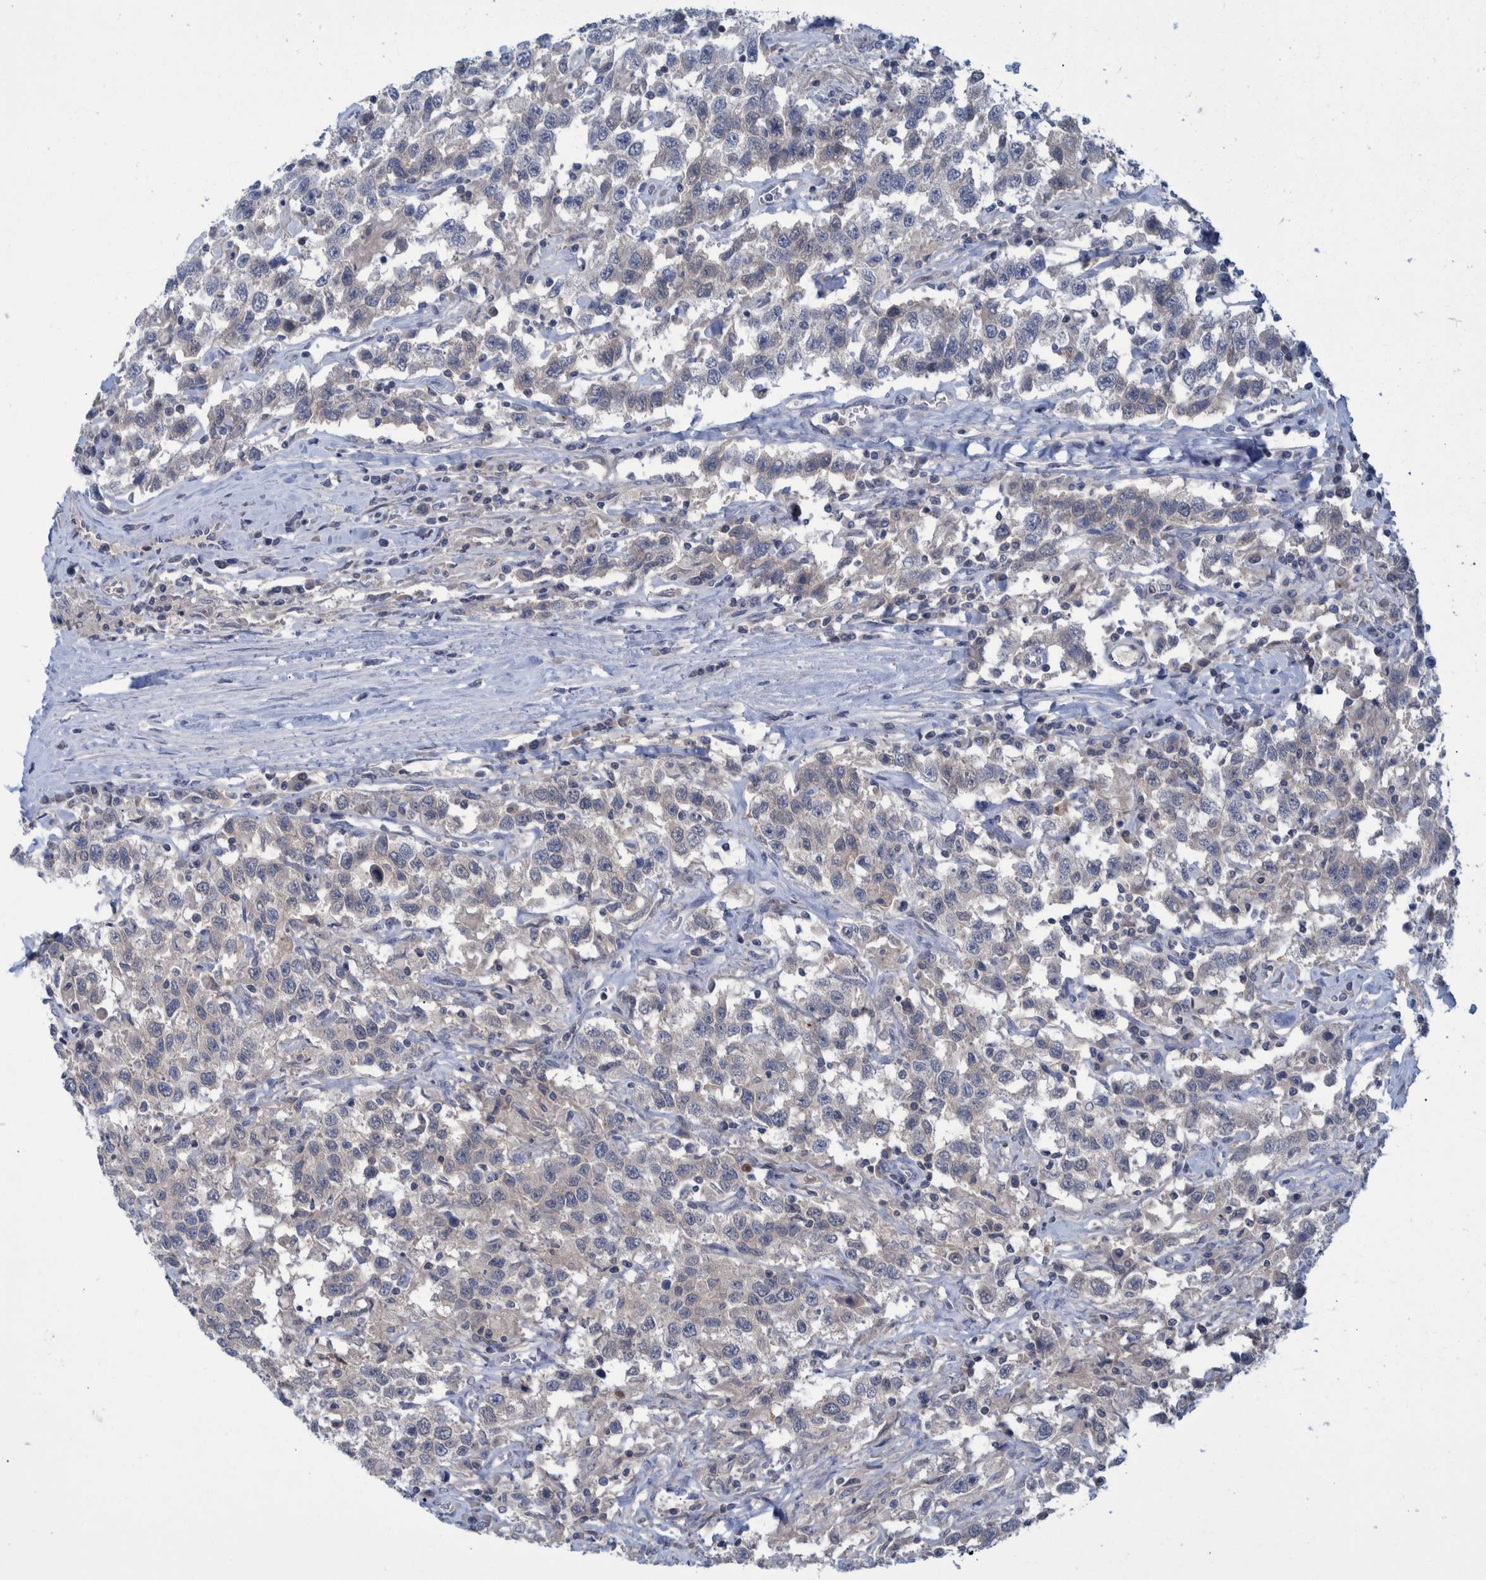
{"staining": {"intensity": "negative", "quantity": "none", "location": "none"}, "tissue": "testis cancer", "cell_type": "Tumor cells", "image_type": "cancer", "snomed": [{"axis": "morphology", "description": "Seminoma, NOS"}, {"axis": "topography", "description": "Testis"}], "caption": "A photomicrograph of human testis seminoma is negative for staining in tumor cells.", "gene": "PCYT2", "patient": {"sex": "male", "age": 41}}